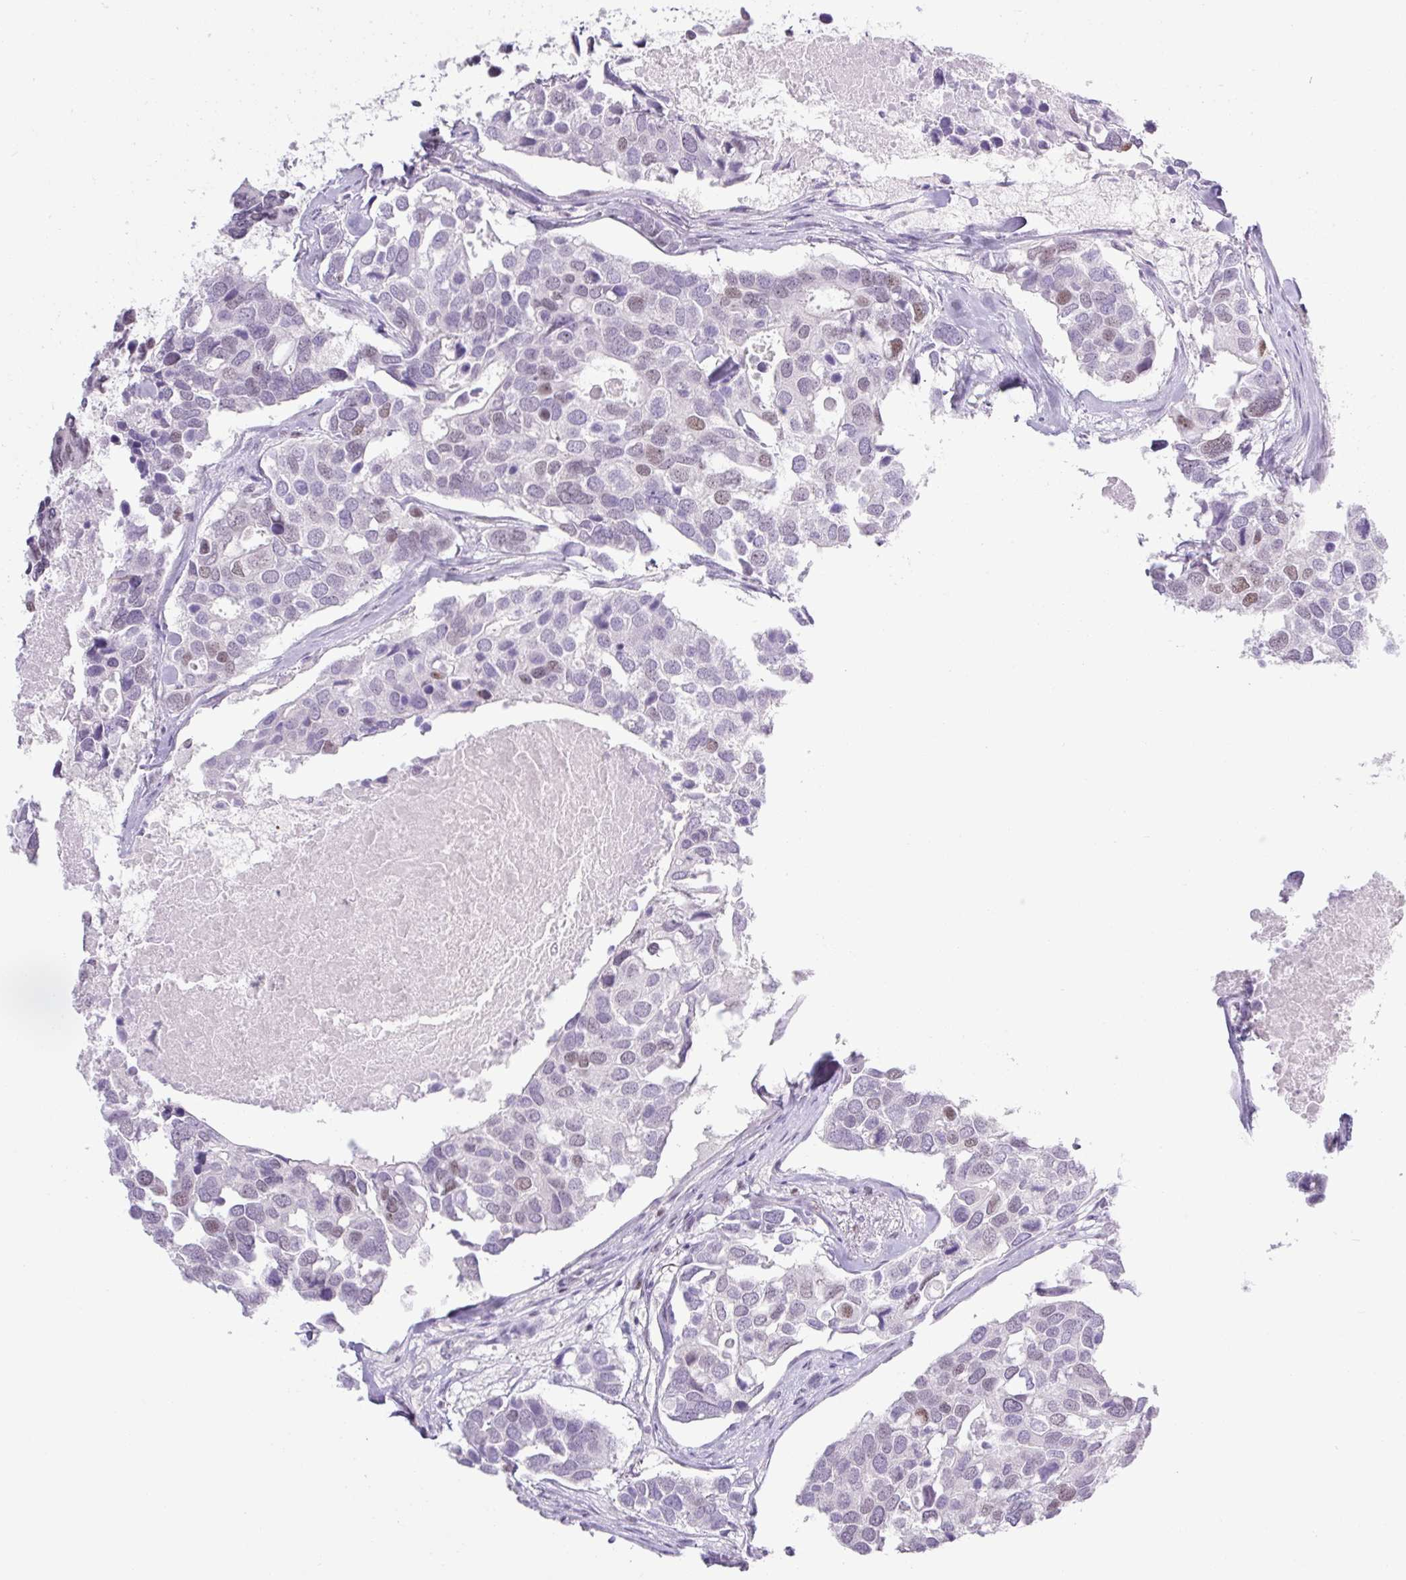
{"staining": {"intensity": "weak", "quantity": "<25%", "location": "nuclear"}, "tissue": "breast cancer", "cell_type": "Tumor cells", "image_type": "cancer", "snomed": [{"axis": "morphology", "description": "Duct carcinoma"}, {"axis": "topography", "description": "Breast"}], "caption": "The immunohistochemistry (IHC) image has no significant positivity in tumor cells of breast cancer tissue.", "gene": "TLE3", "patient": {"sex": "female", "age": 83}}